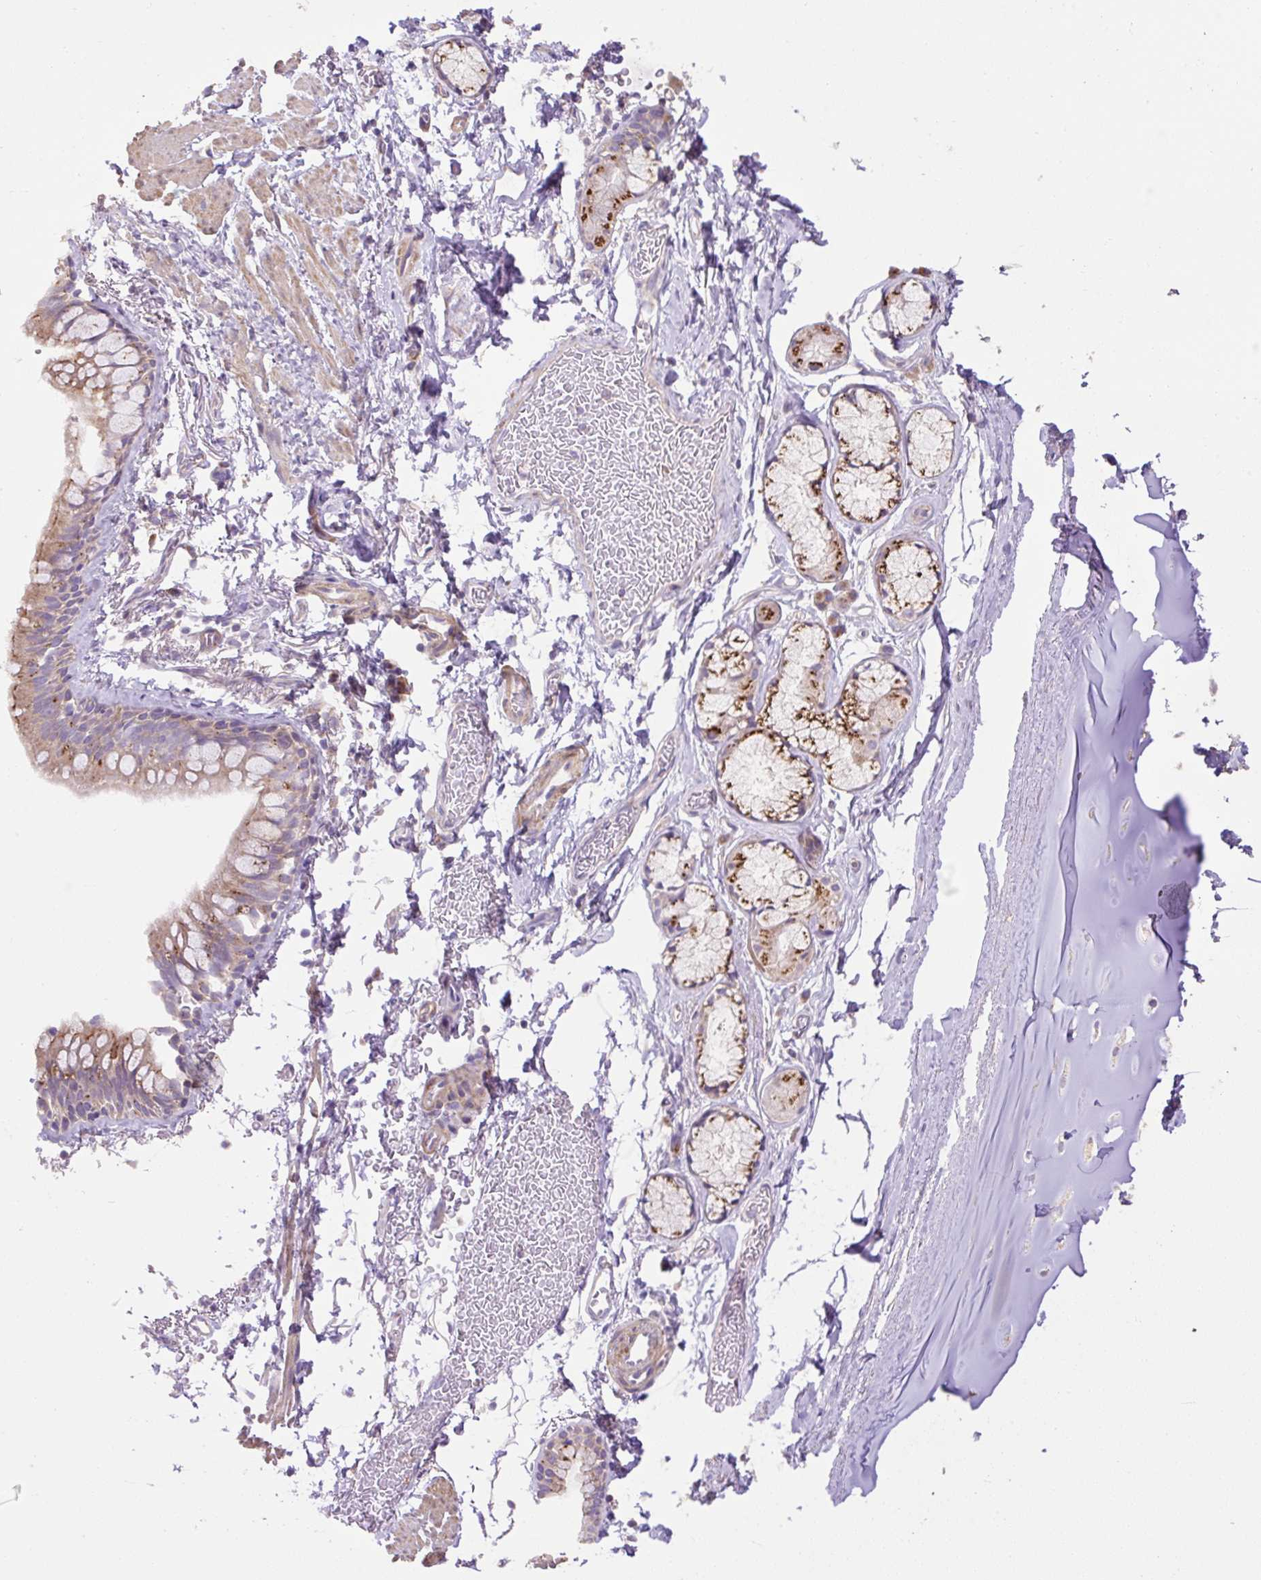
{"staining": {"intensity": "moderate", "quantity": "25%-75%", "location": "cytoplasmic/membranous"}, "tissue": "bronchus", "cell_type": "Respiratory epithelial cells", "image_type": "normal", "snomed": [{"axis": "morphology", "description": "Normal tissue, NOS"}, {"axis": "topography", "description": "Bronchus"}], "caption": "The immunohistochemical stain shows moderate cytoplasmic/membranous expression in respiratory epithelial cells of normal bronchus.", "gene": "ABR", "patient": {"sex": "male", "age": 67}}